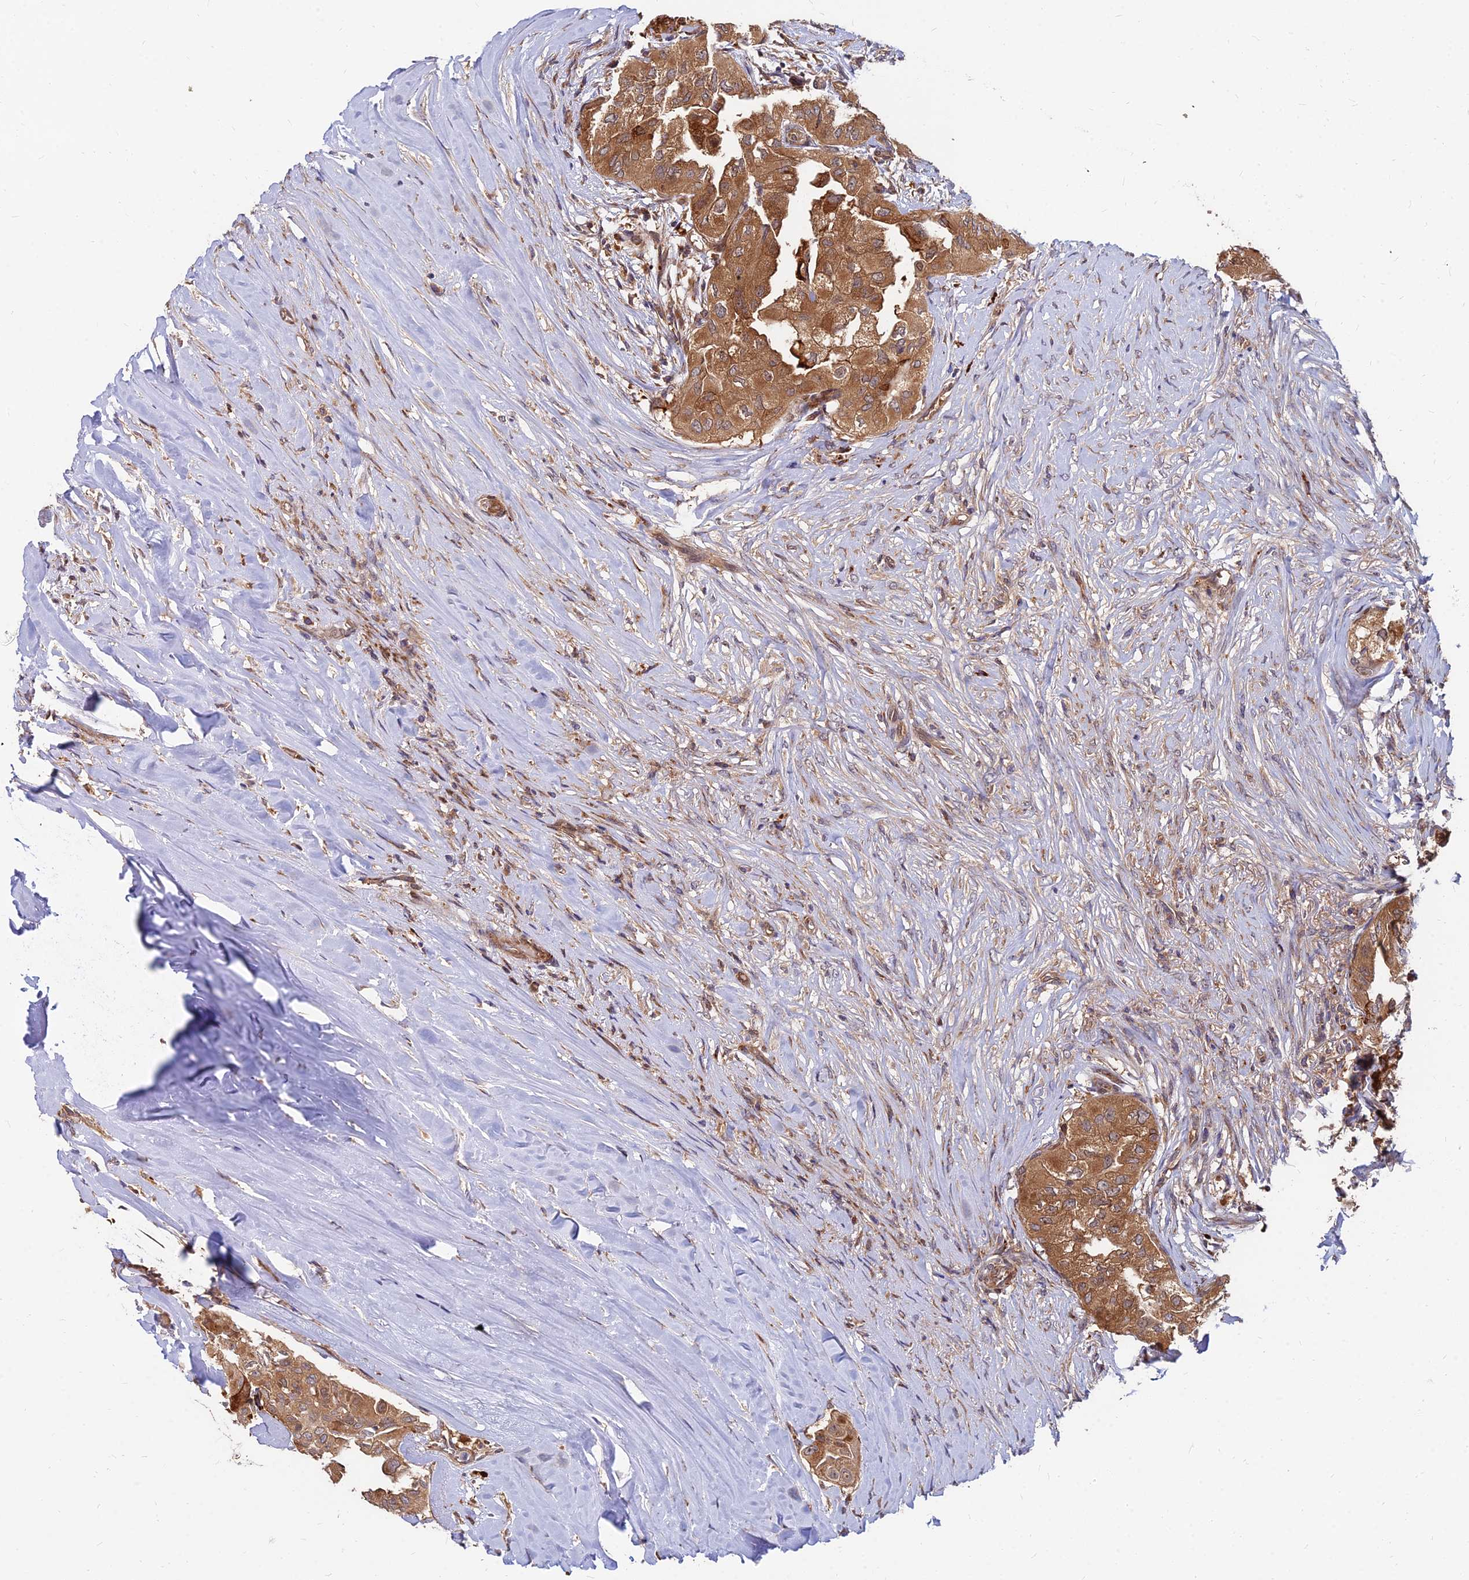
{"staining": {"intensity": "moderate", "quantity": ">75%", "location": "cytoplasmic/membranous"}, "tissue": "thyroid cancer", "cell_type": "Tumor cells", "image_type": "cancer", "snomed": [{"axis": "morphology", "description": "Papillary adenocarcinoma, NOS"}, {"axis": "topography", "description": "Thyroid gland"}], "caption": "This micrograph shows papillary adenocarcinoma (thyroid) stained with immunohistochemistry (IHC) to label a protein in brown. The cytoplasmic/membranous of tumor cells show moderate positivity for the protein. Nuclei are counter-stained blue.", "gene": "CCT6B", "patient": {"sex": "female", "age": 59}}